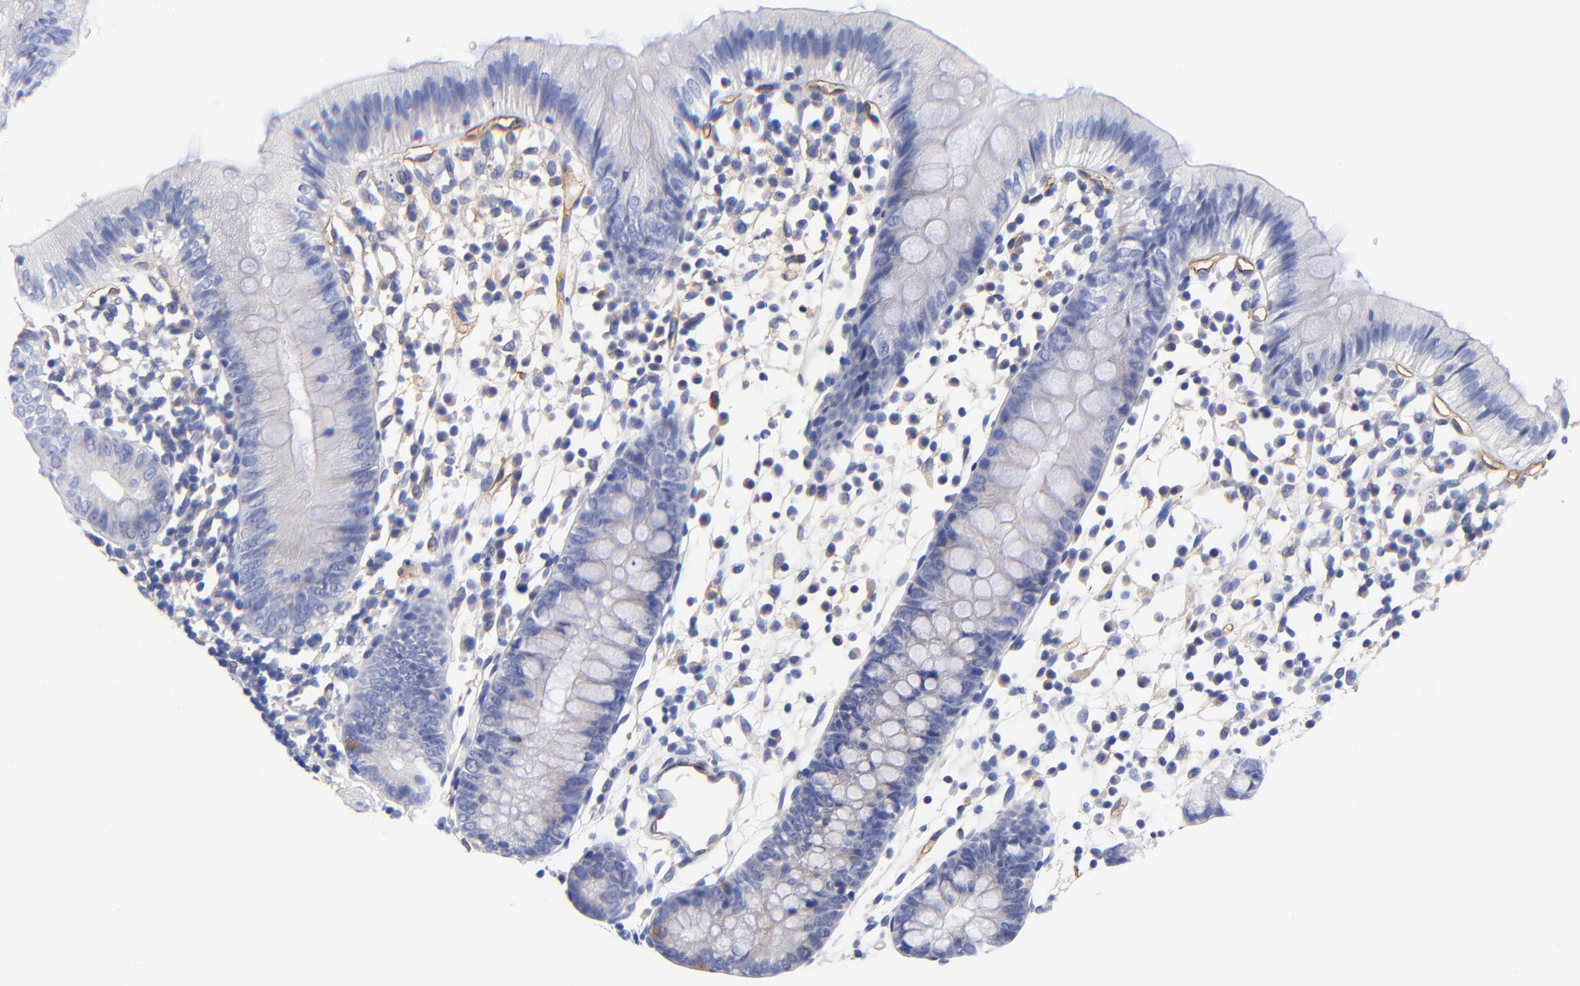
{"staining": {"intensity": "negative", "quantity": "none", "location": "none"}, "tissue": "colon", "cell_type": "Endothelial cells", "image_type": "normal", "snomed": [{"axis": "morphology", "description": "Normal tissue, NOS"}, {"axis": "topography", "description": "Colon"}], "caption": "A micrograph of human colon is negative for staining in endothelial cells. (Brightfield microscopy of DAB (3,3'-diaminobenzidine) immunohistochemistry at high magnification).", "gene": "SLC44A2", "patient": {"sex": "male", "age": 14}}